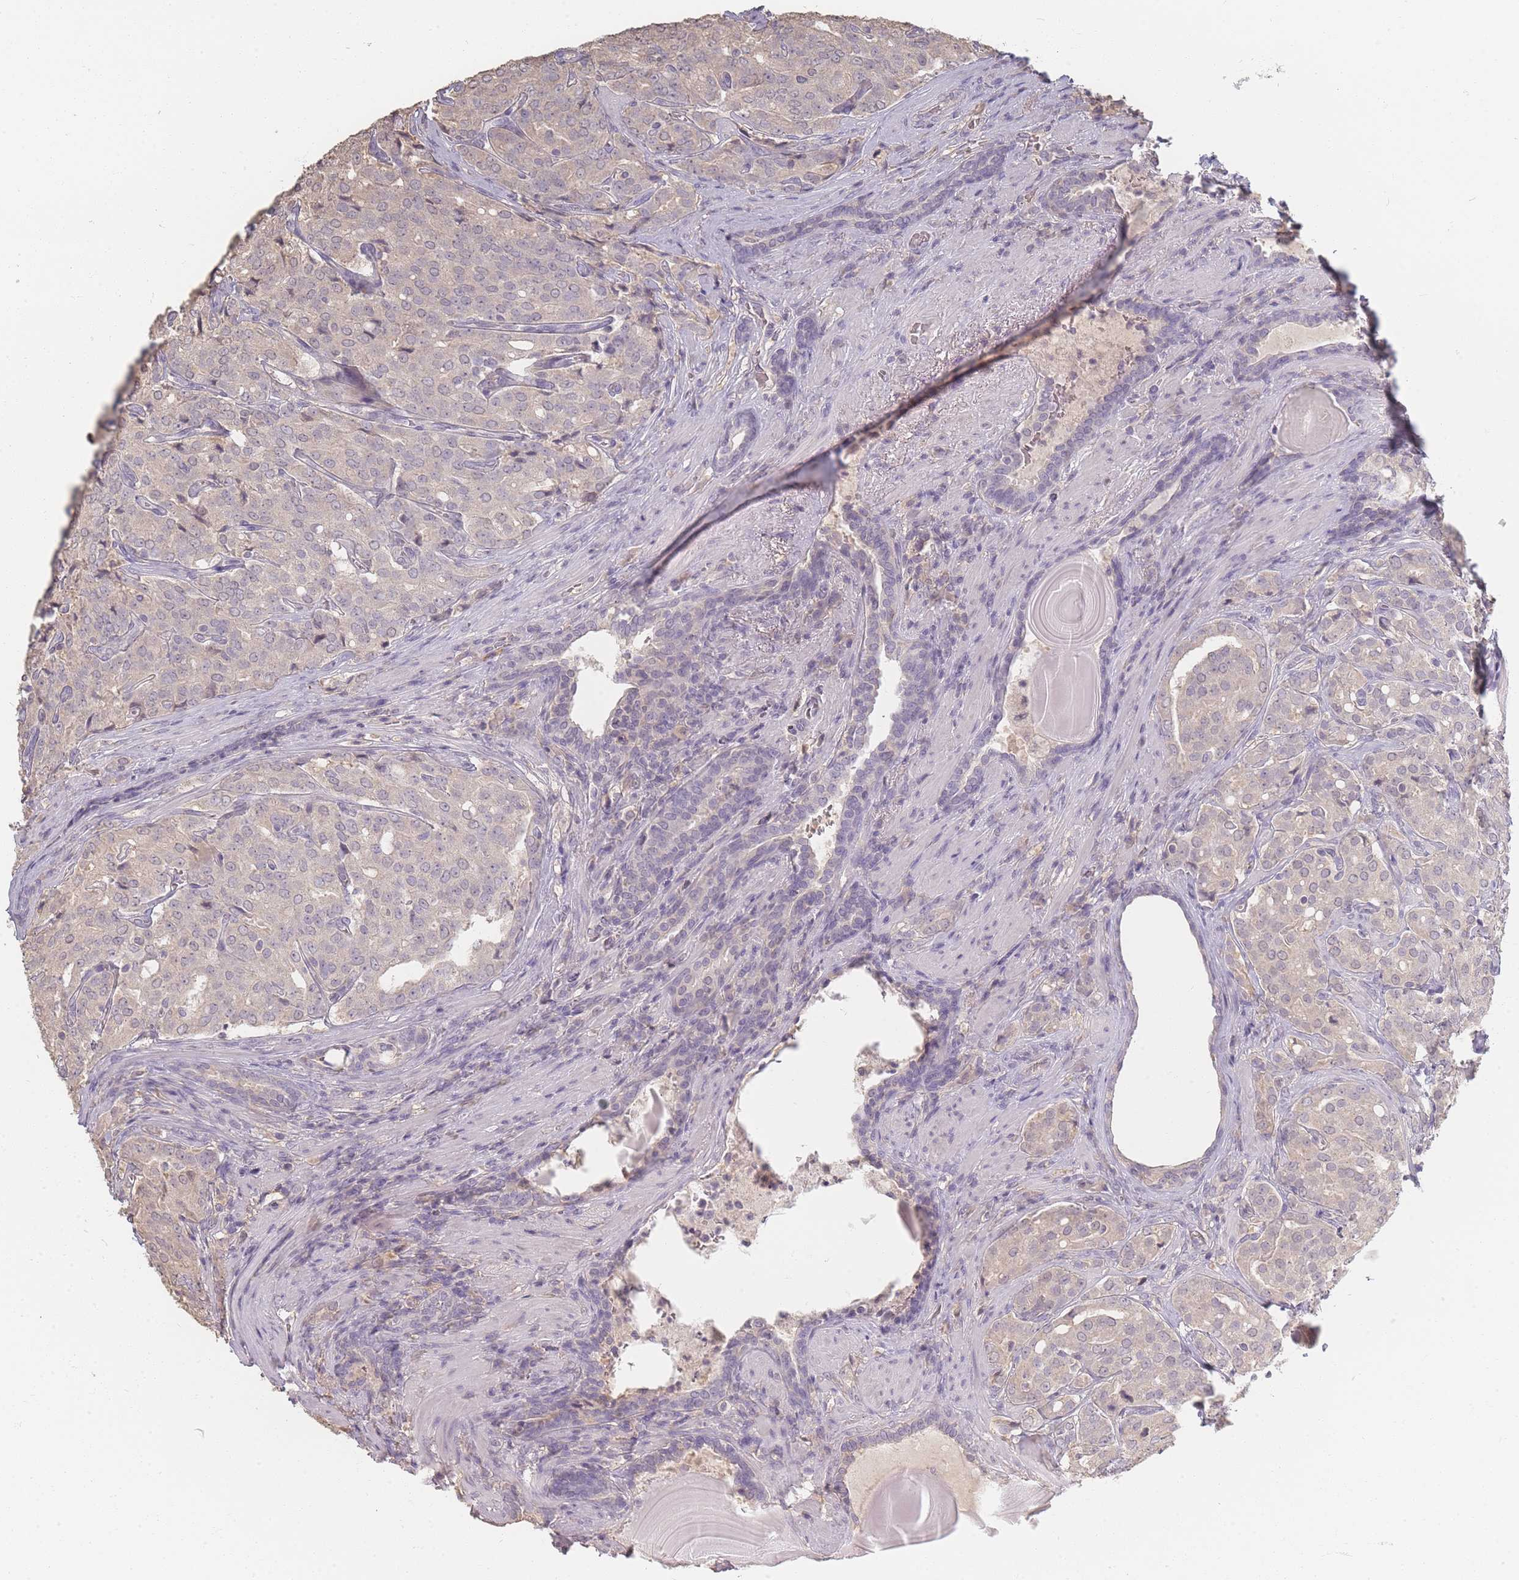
{"staining": {"intensity": "weak", "quantity": "<25%", "location": "cytoplasmic/membranous"}, "tissue": "prostate cancer", "cell_type": "Tumor cells", "image_type": "cancer", "snomed": [{"axis": "morphology", "description": "Adenocarcinoma, High grade"}, {"axis": "topography", "description": "Prostate"}], "caption": "A histopathology image of human high-grade adenocarcinoma (prostate) is negative for staining in tumor cells.", "gene": "RFTN1", "patient": {"sex": "male", "age": 68}}